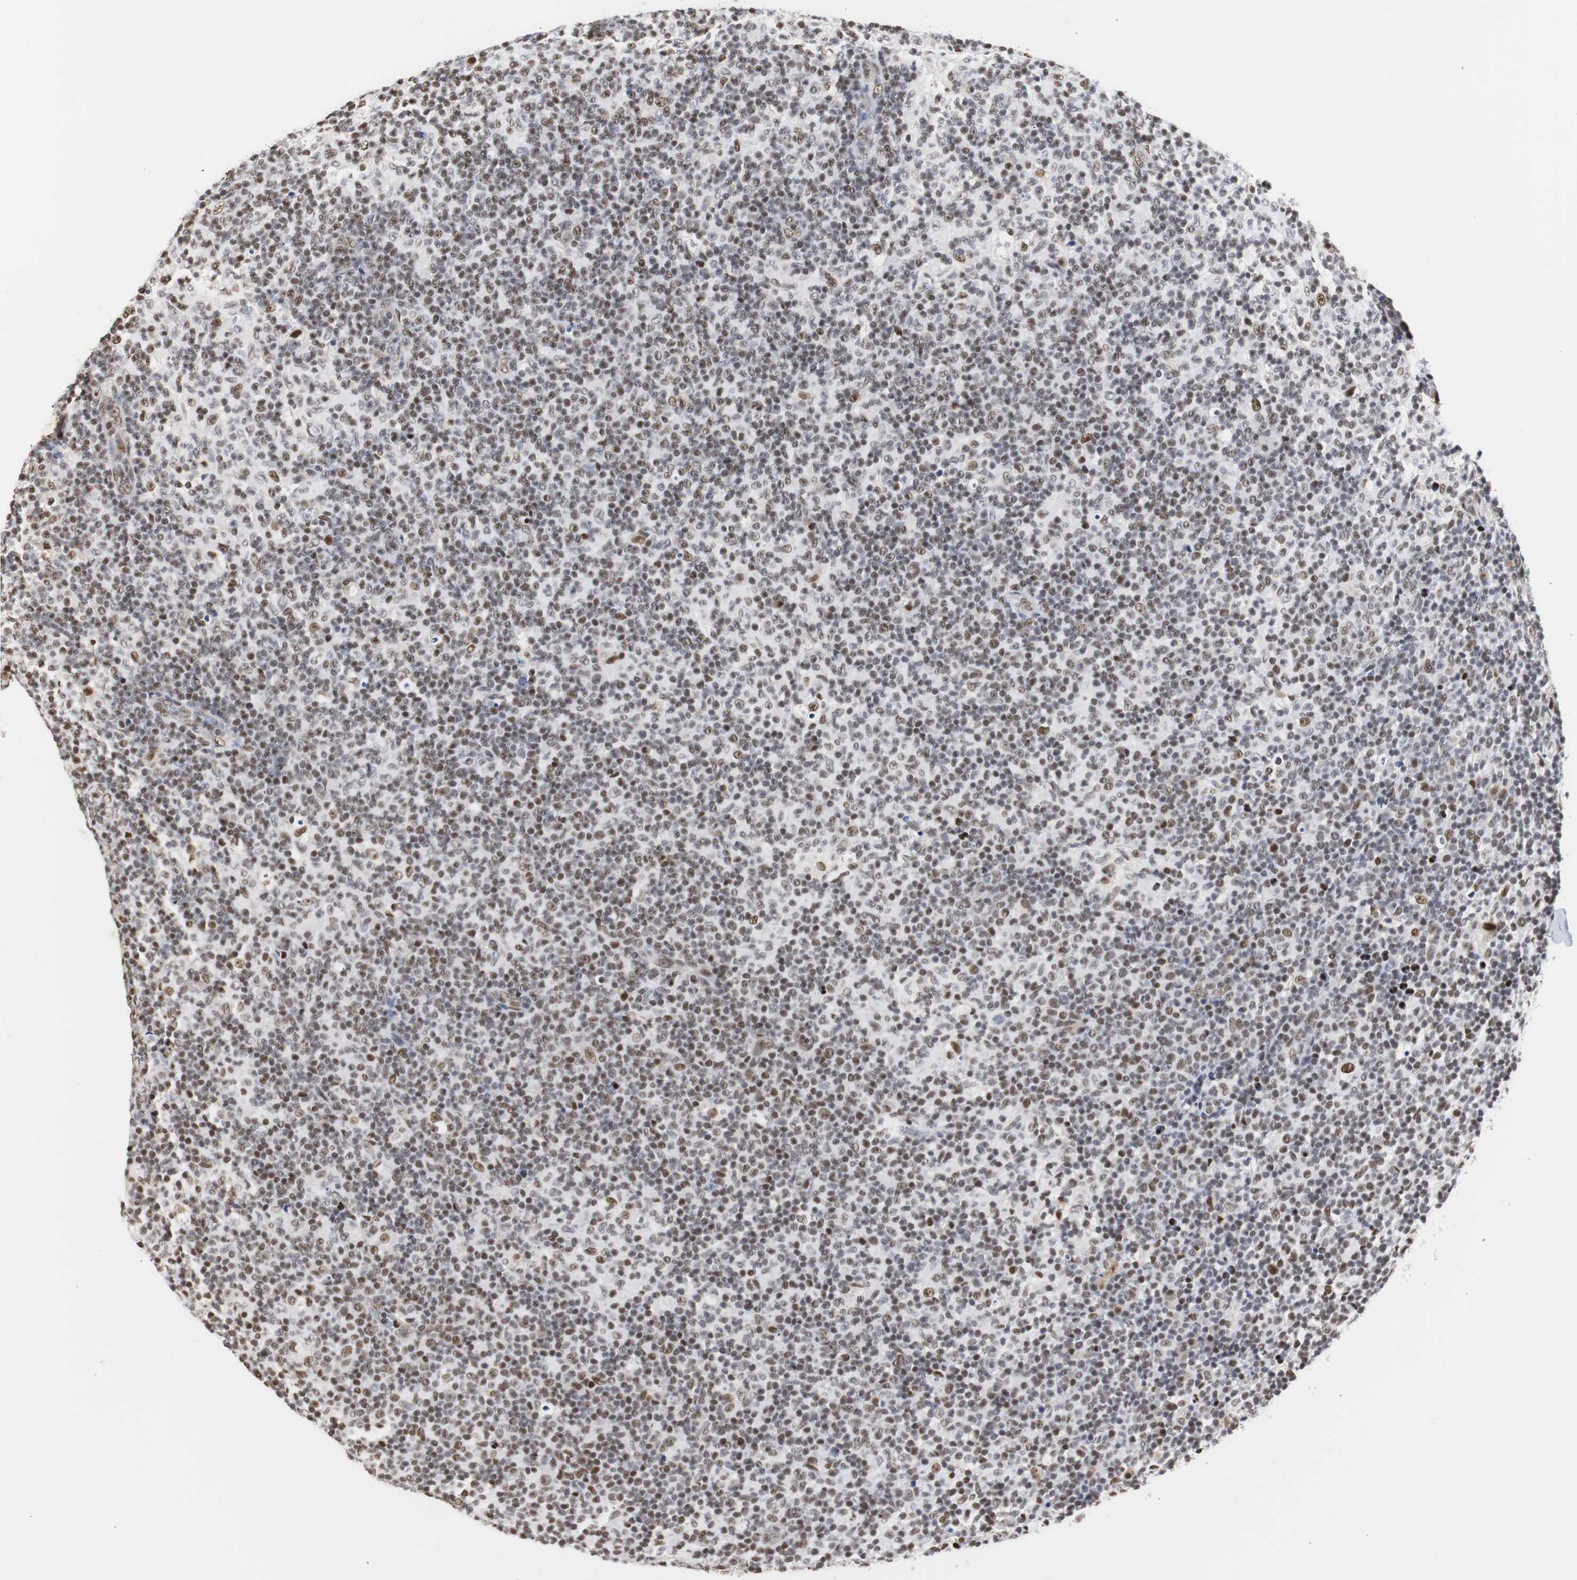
{"staining": {"intensity": "moderate", "quantity": "25%-75%", "location": "nuclear"}, "tissue": "lymph node", "cell_type": "Germinal center cells", "image_type": "normal", "snomed": [{"axis": "morphology", "description": "Normal tissue, NOS"}, {"axis": "morphology", "description": "Inflammation, NOS"}, {"axis": "topography", "description": "Lymph node"}], "caption": "Normal lymph node was stained to show a protein in brown. There is medium levels of moderate nuclear positivity in about 25%-75% of germinal center cells. Ihc stains the protein in brown and the nuclei are stained blue.", "gene": "ZFC3H1", "patient": {"sex": "male", "age": 55}}